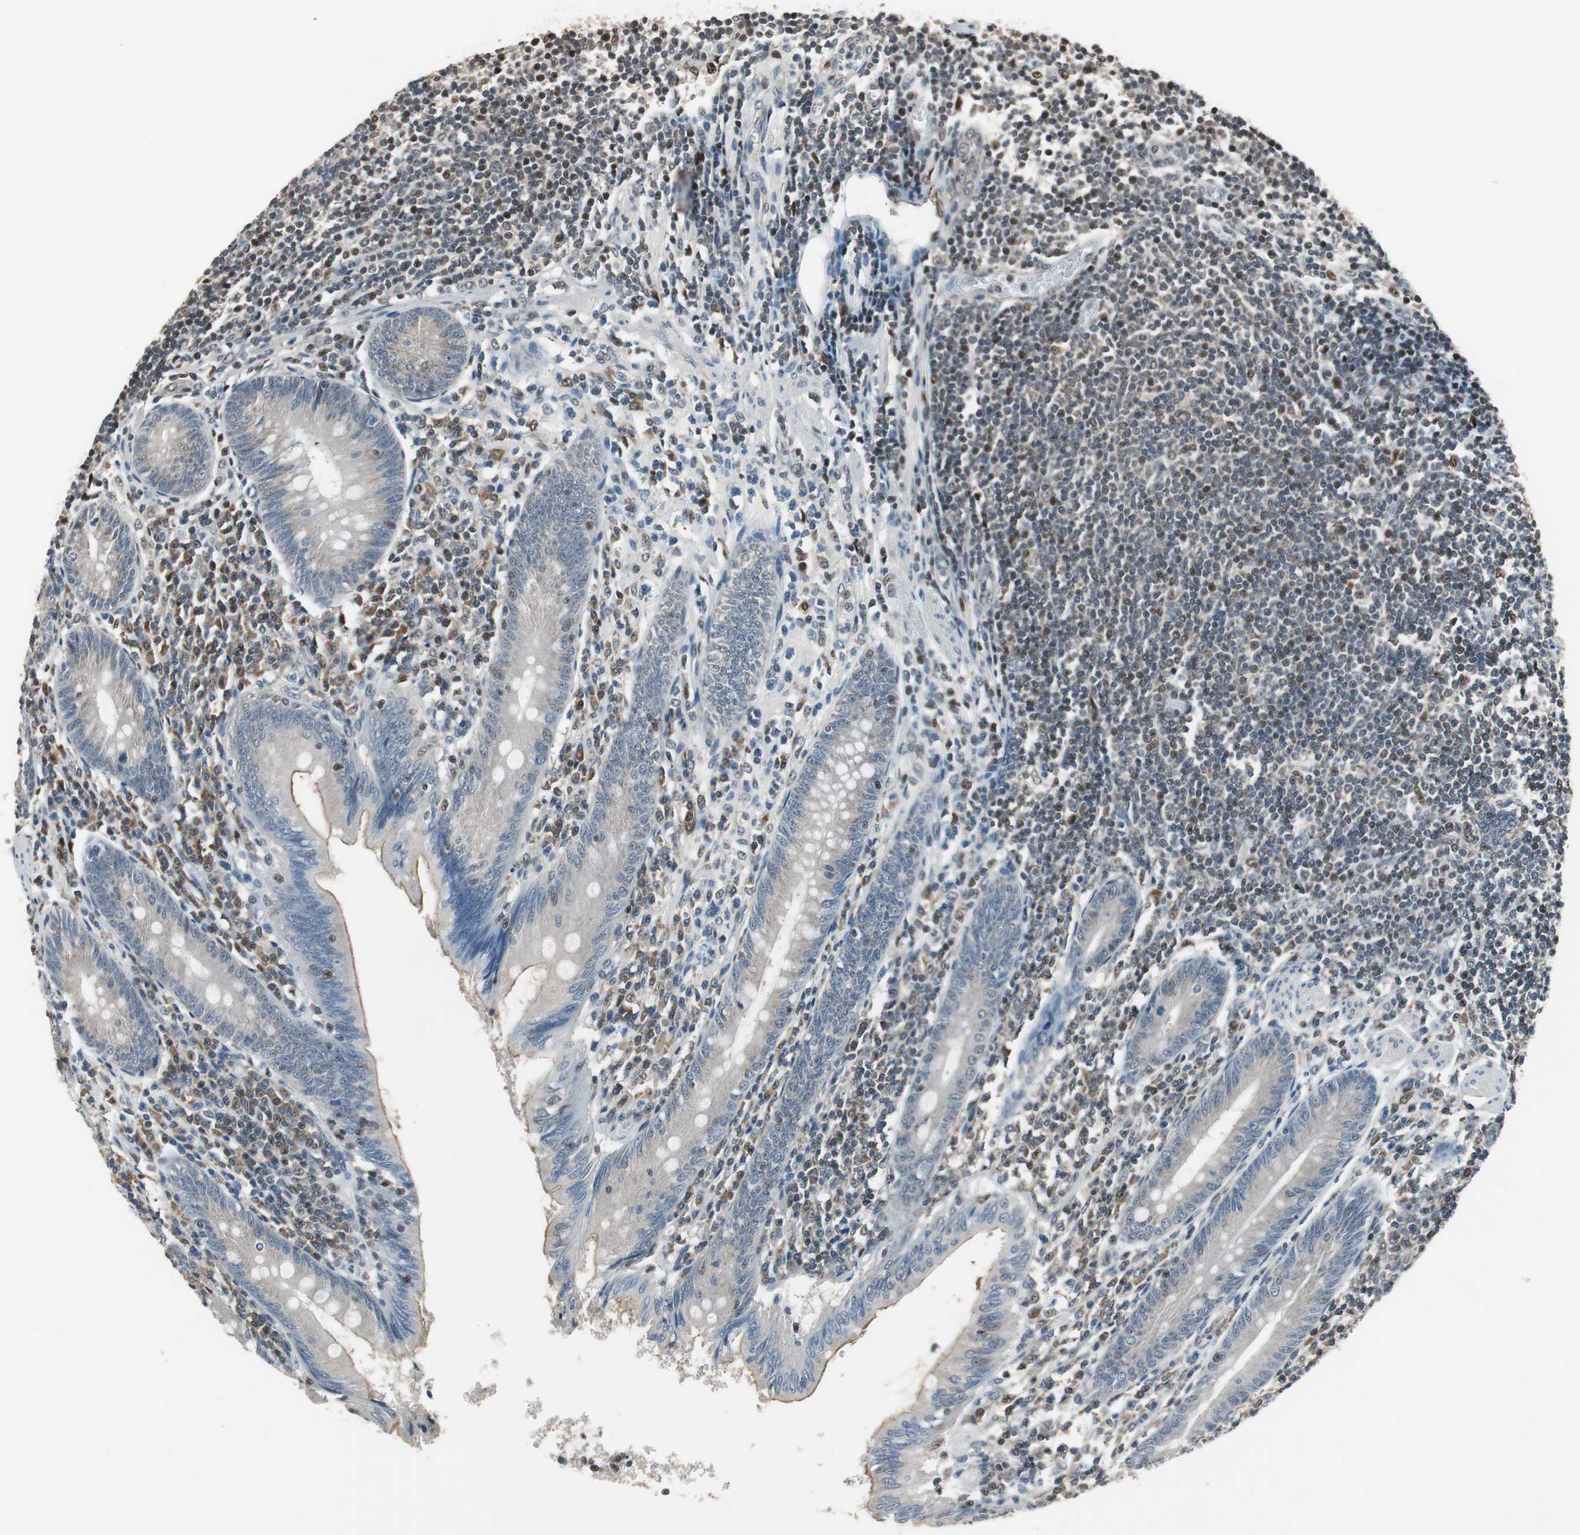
{"staining": {"intensity": "negative", "quantity": "none", "location": "none"}, "tissue": "appendix", "cell_type": "Glandular cells", "image_type": "normal", "snomed": [{"axis": "morphology", "description": "Normal tissue, NOS"}, {"axis": "morphology", "description": "Inflammation, NOS"}, {"axis": "topography", "description": "Appendix"}], "caption": "IHC image of unremarkable appendix: human appendix stained with DAB shows no significant protein expression in glandular cells.", "gene": "MAFB", "patient": {"sex": "male", "age": 46}}